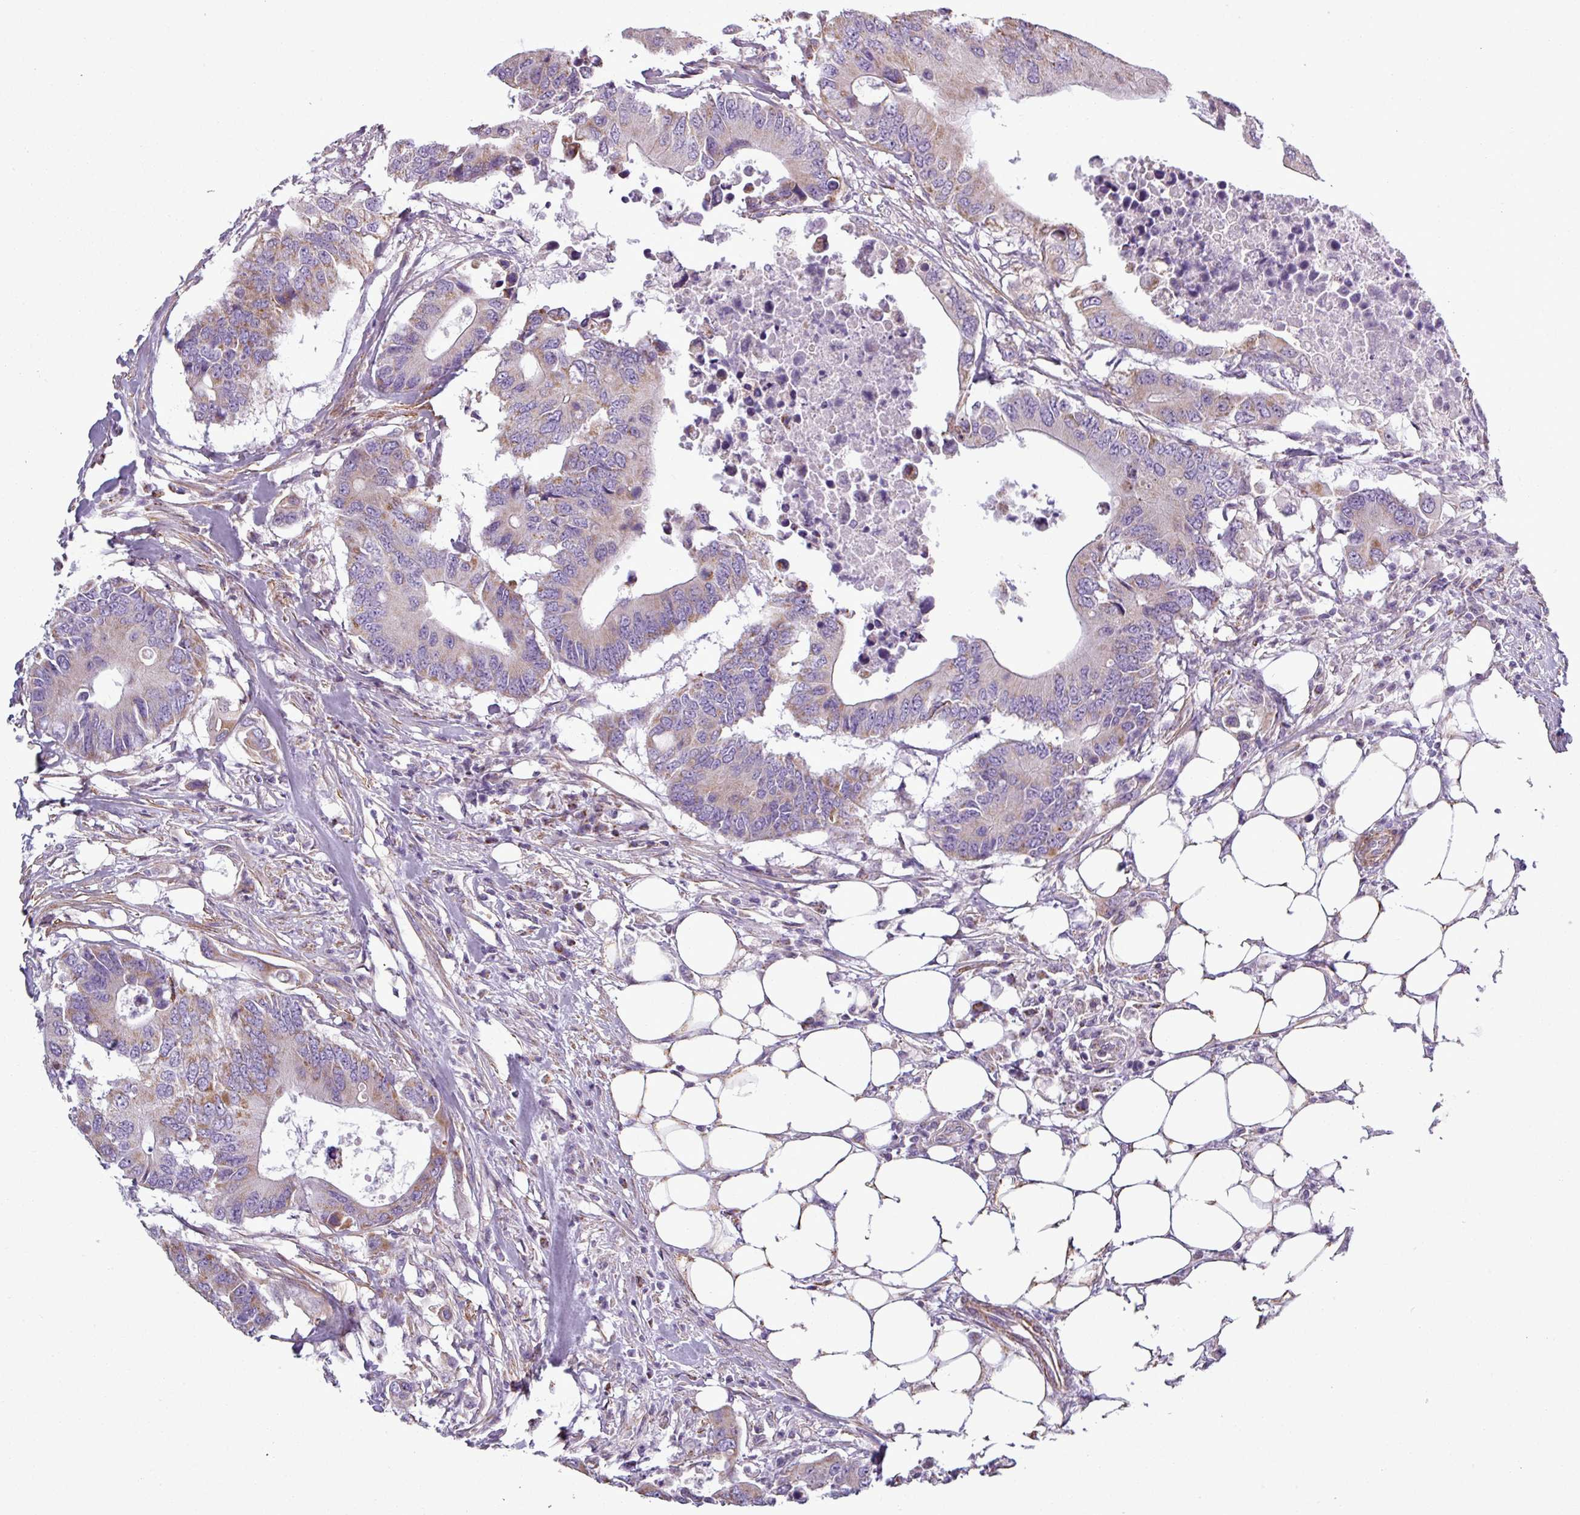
{"staining": {"intensity": "weak", "quantity": "25%-75%", "location": "cytoplasmic/membranous"}, "tissue": "colorectal cancer", "cell_type": "Tumor cells", "image_type": "cancer", "snomed": [{"axis": "morphology", "description": "Adenocarcinoma, NOS"}, {"axis": "topography", "description": "Colon"}], "caption": "Protein expression analysis of colorectal cancer (adenocarcinoma) reveals weak cytoplasmic/membranous positivity in approximately 25%-75% of tumor cells. (Brightfield microscopy of DAB IHC at high magnification).", "gene": "BTN2A2", "patient": {"sex": "male", "age": 71}}